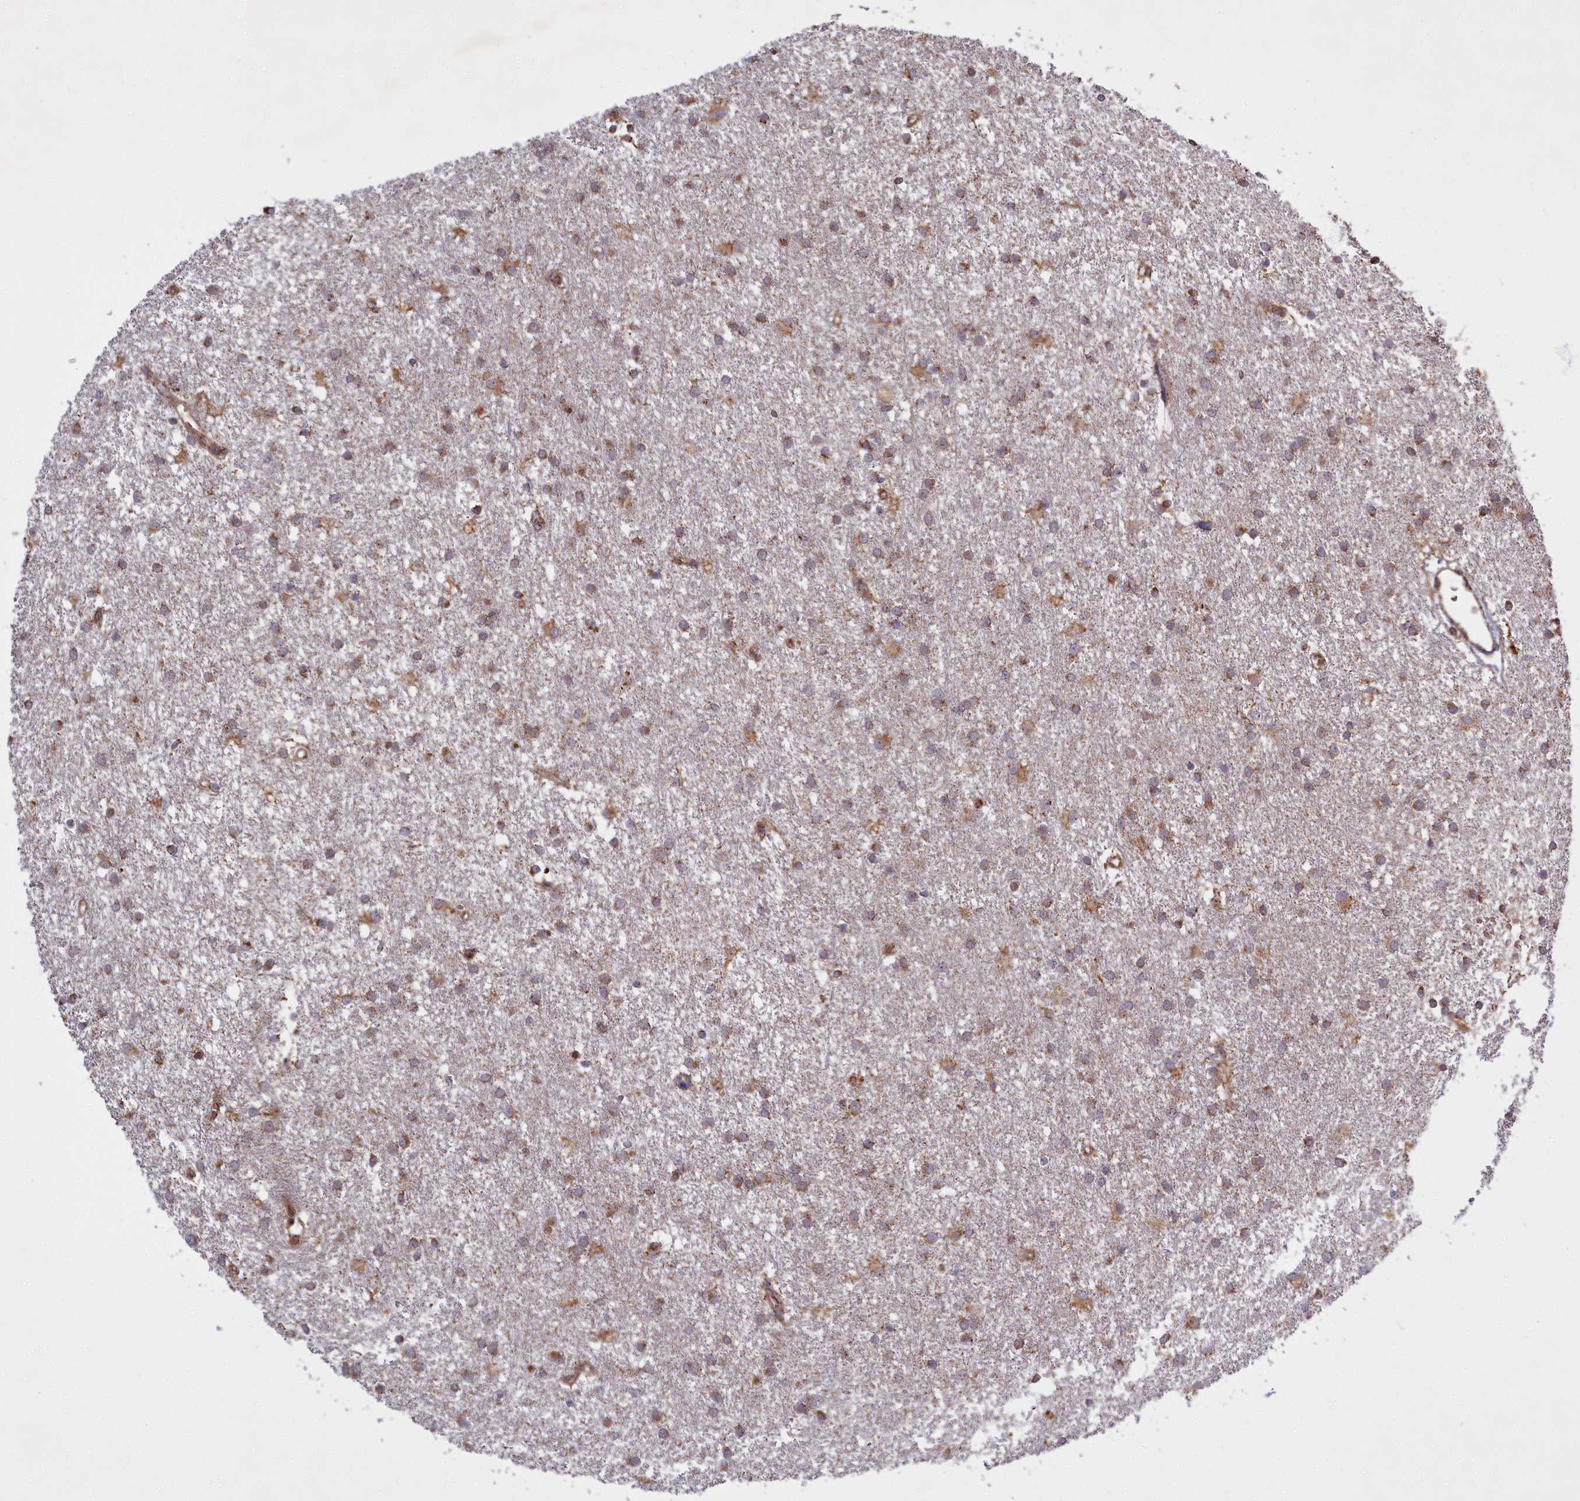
{"staining": {"intensity": "weak", "quantity": "25%-75%", "location": "cytoplasmic/membranous"}, "tissue": "glioma", "cell_type": "Tumor cells", "image_type": "cancer", "snomed": [{"axis": "morphology", "description": "Glioma, malignant, High grade"}, {"axis": "topography", "description": "Brain"}], "caption": "Tumor cells show weak cytoplasmic/membranous positivity in approximately 25%-75% of cells in glioma. Ihc stains the protein of interest in brown and the nuclei are stained blue.", "gene": "PLA2G10", "patient": {"sex": "male", "age": 77}}